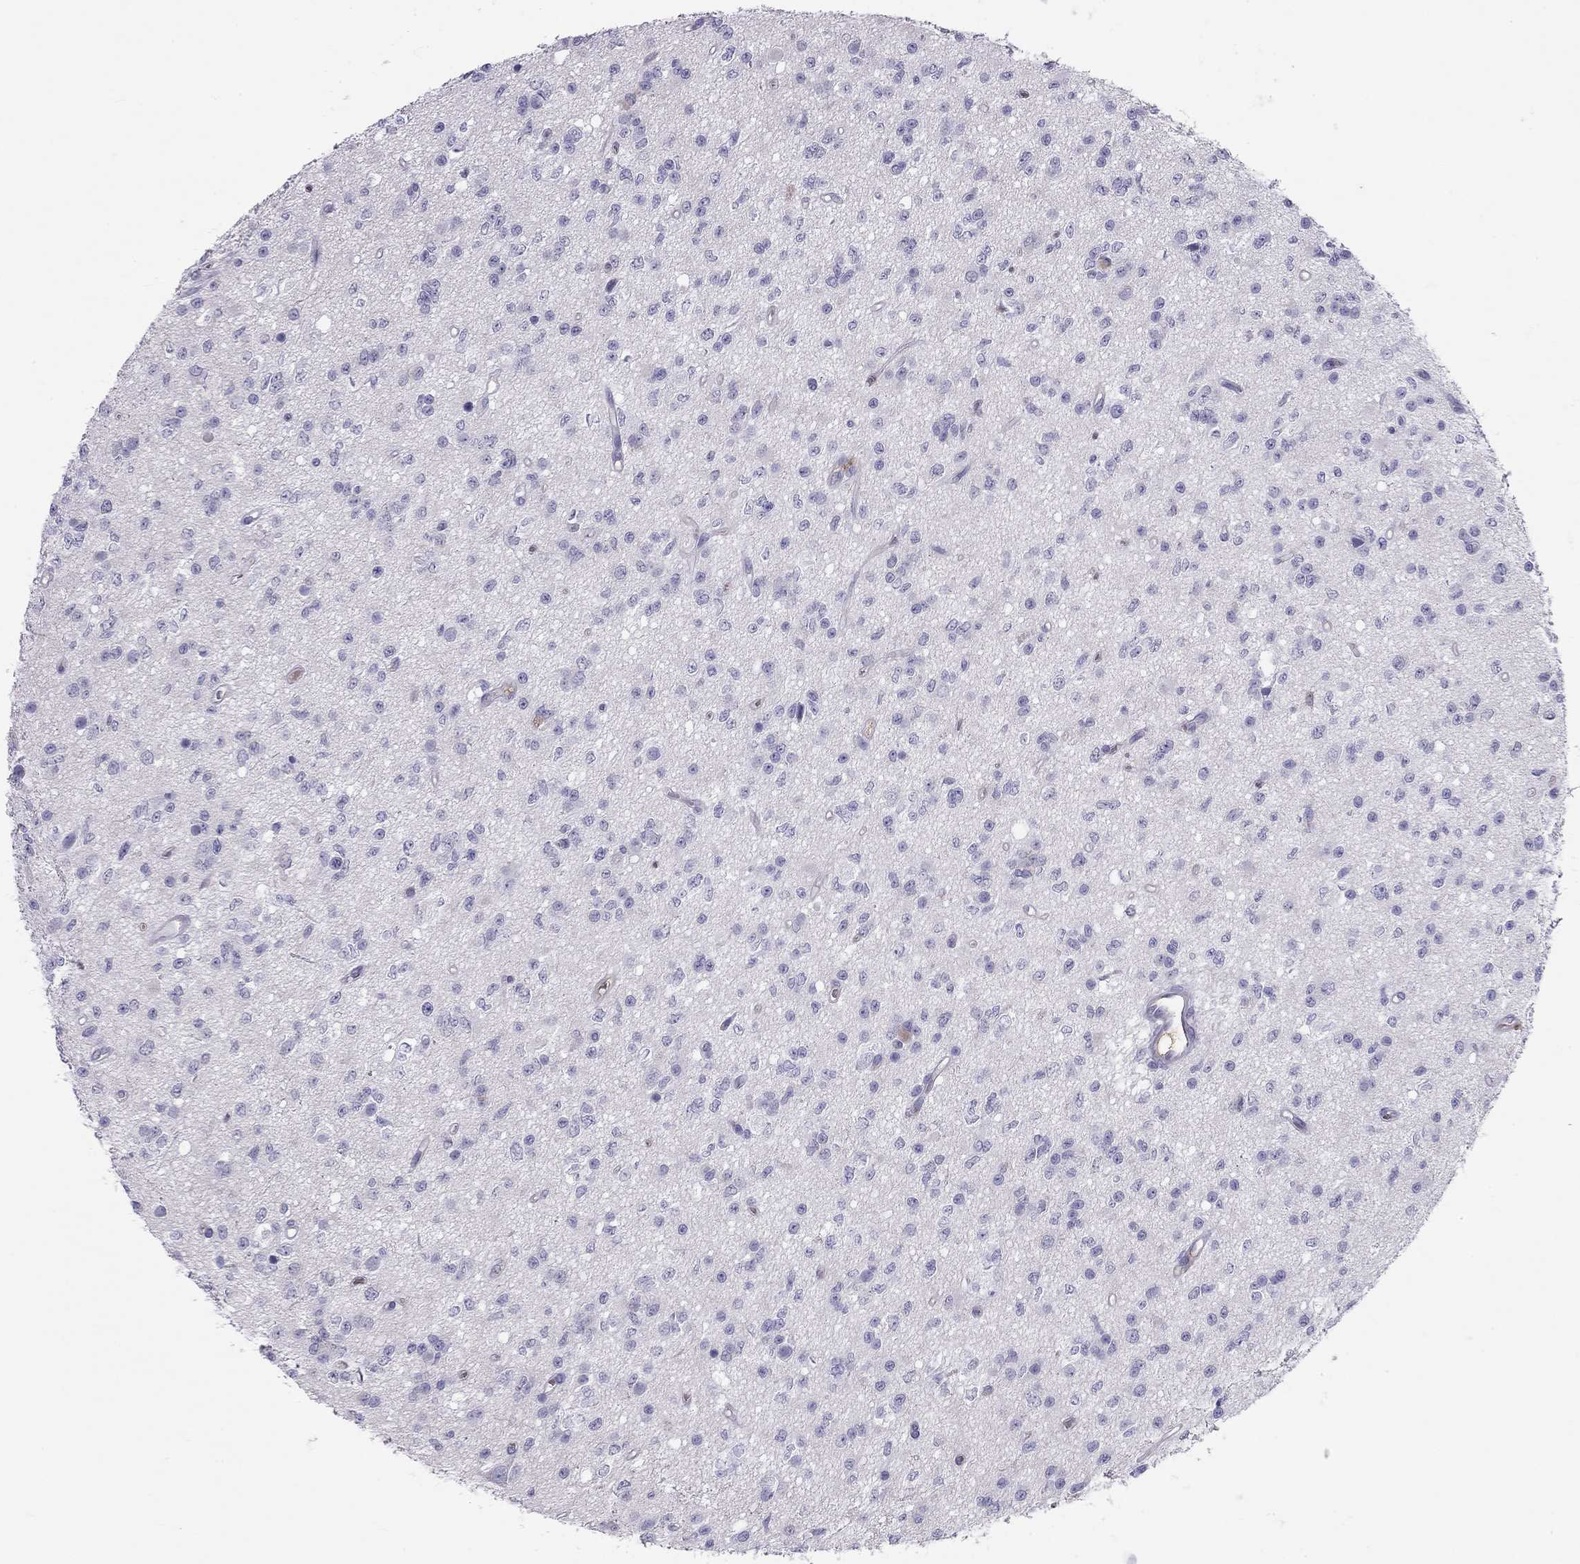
{"staining": {"intensity": "negative", "quantity": "none", "location": "none"}, "tissue": "glioma", "cell_type": "Tumor cells", "image_type": "cancer", "snomed": [{"axis": "morphology", "description": "Glioma, malignant, Low grade"}, {"axis": "topography", "description": "Brain"}], "caption": "DAB (3,3'-diaminobenzidine) immunohistochemical staining of malignant glioma (low-grade) reveals no significant positivity in tumor cells. (Immunohistochemistry (ihc), brightfield microscopy, high magnification).", "gene": "RHD", "patient": {"sex": "female", "age": 45}}